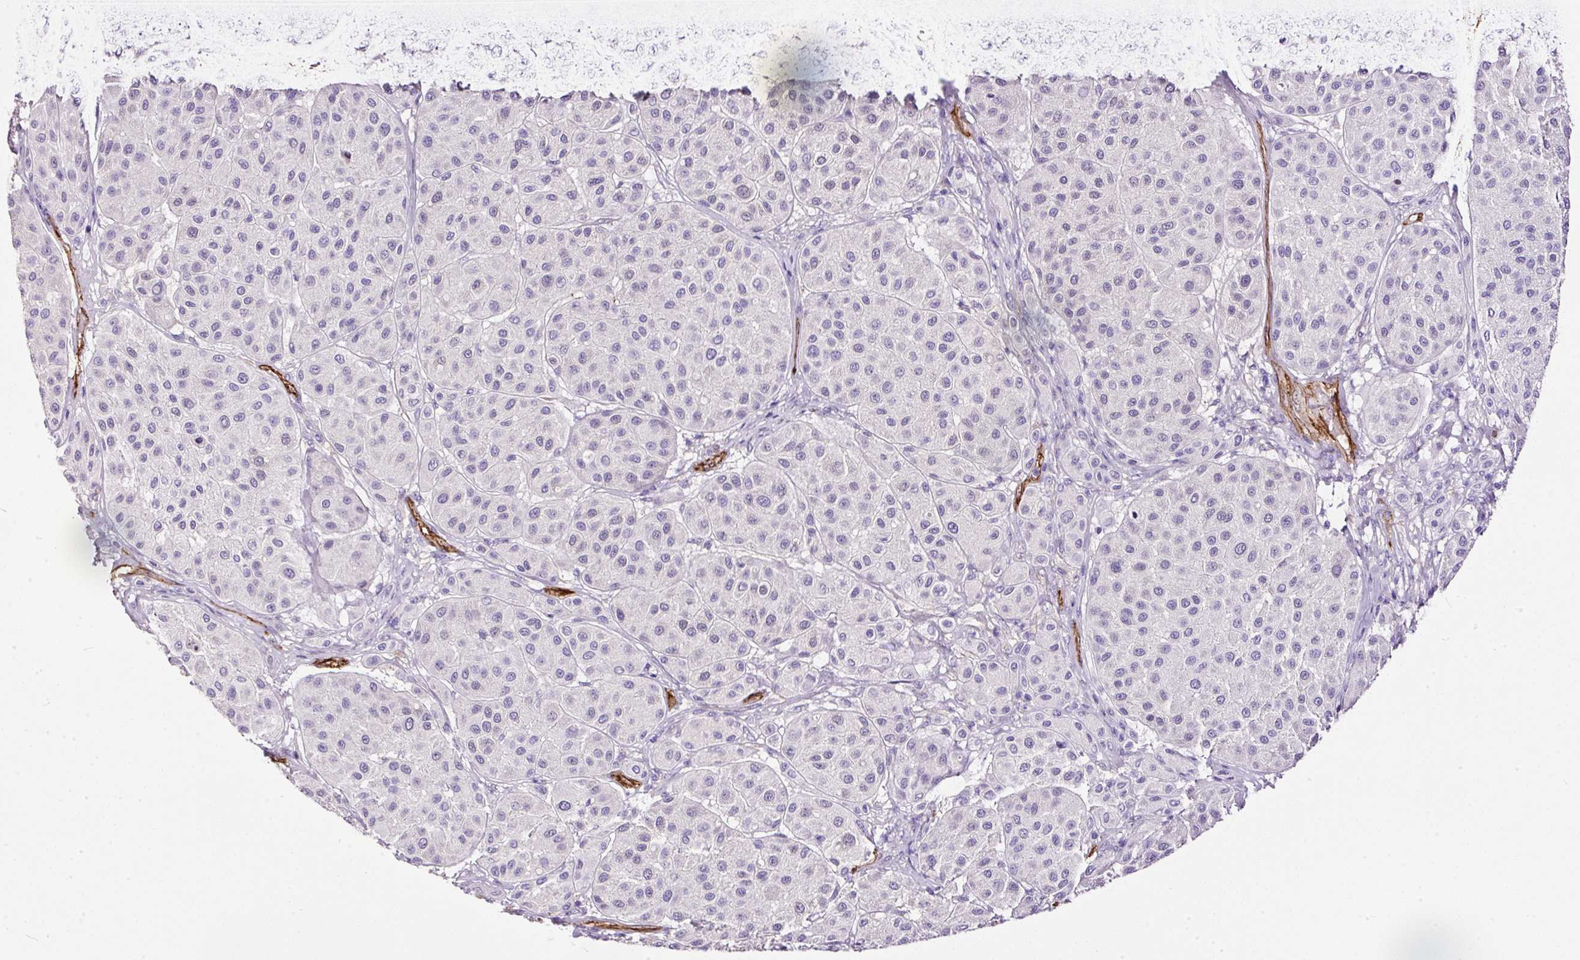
{"staining": {"intensity": "negative", "quantity": "none", "location": "none"}, "tissue": "melanoma", "cell_type": "Tumor cells", "image_type": "cancer", "snomed": [{"axis": "morphology", "description": "Malignant melanoma, Metastatic site"}, {"axis": "topography", "description": "Smooth muscle"}], "caption": "Micrograph shows no protein expression in tumor cells of melanoma tissue. Nuclei are stained in blue.", "gene": "MAGEB16", "patient": {"sex": "male", "age": 41}}